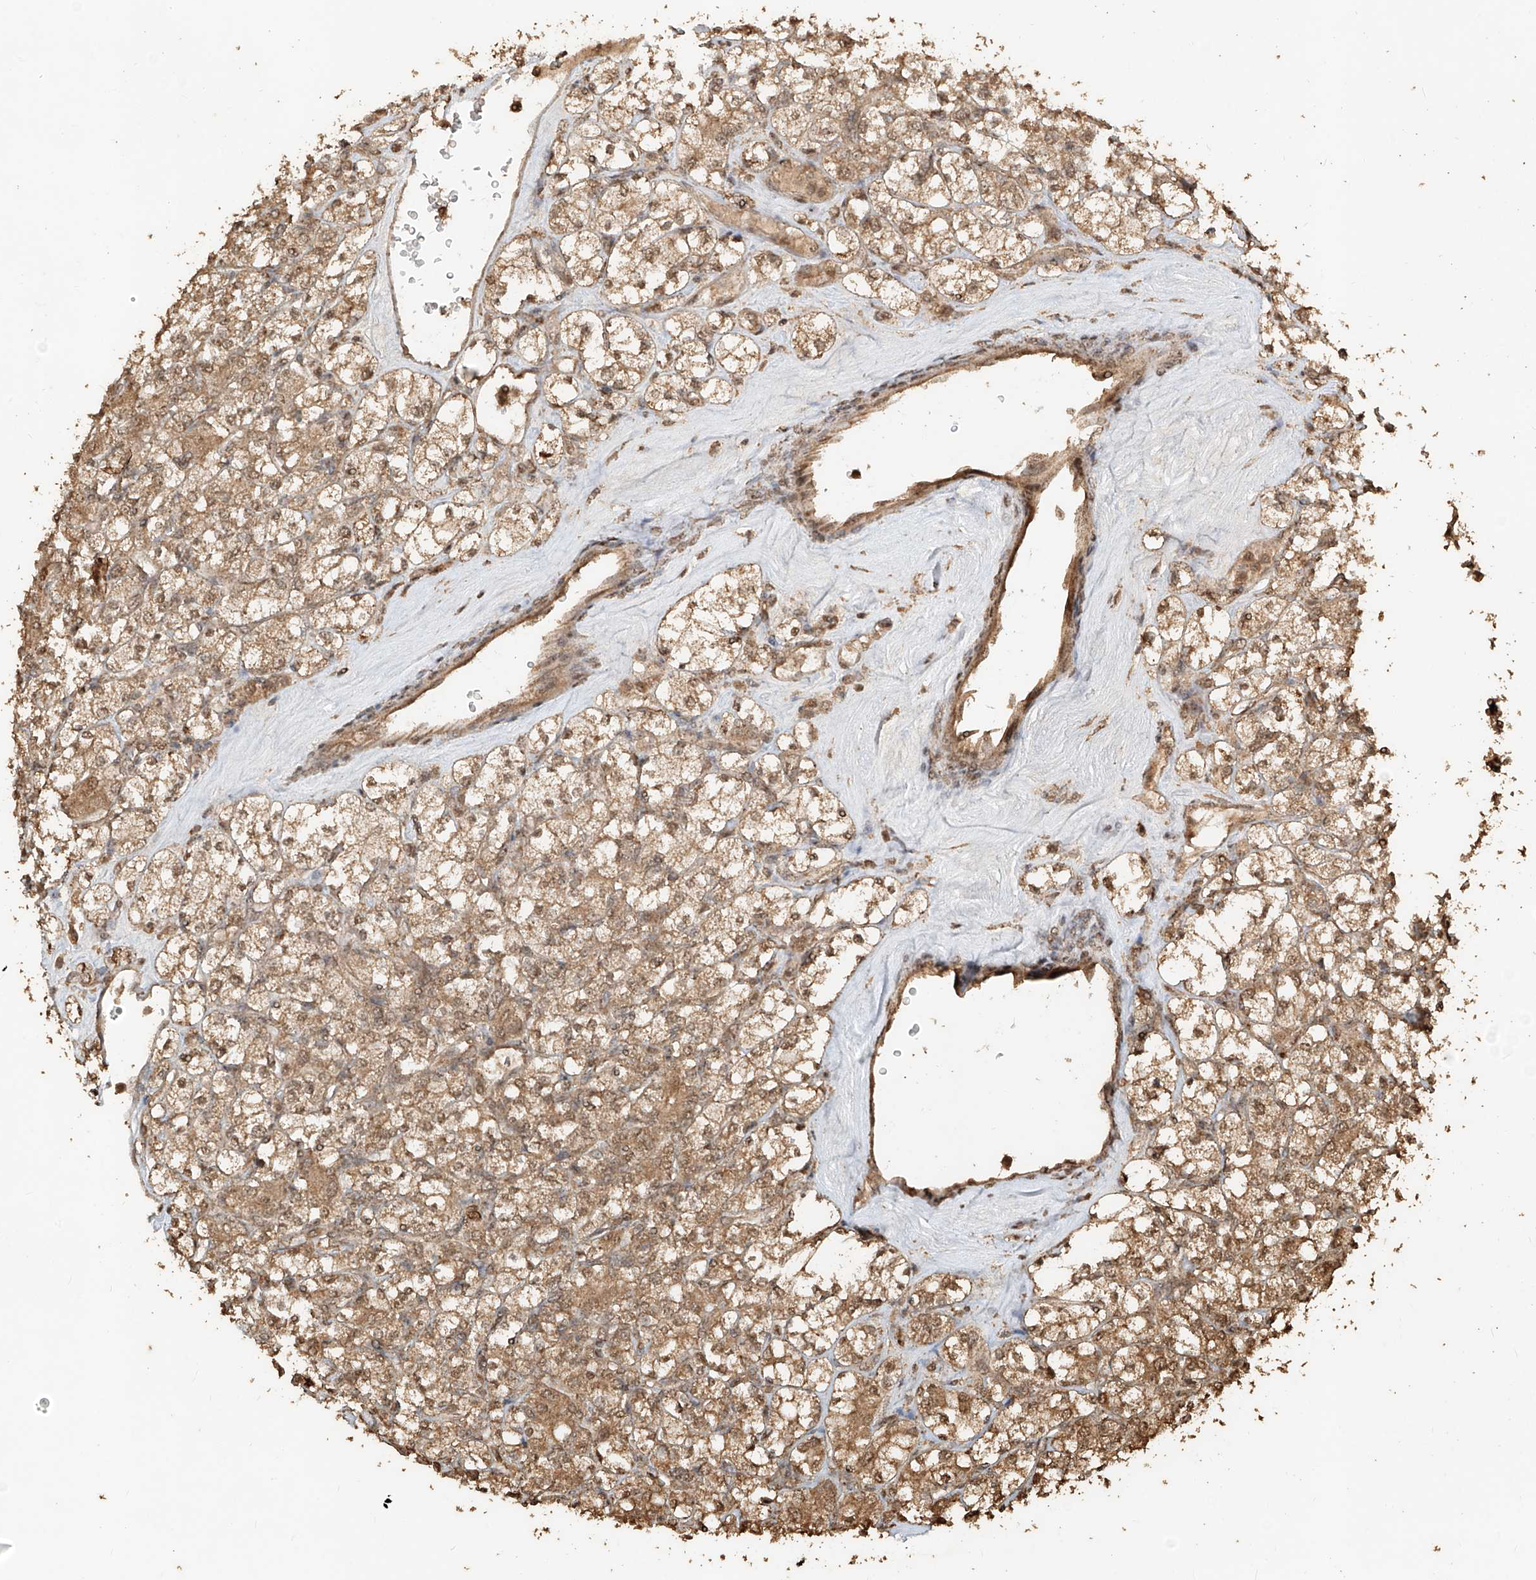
{"staining": {"intensity": "moderate", "quantity": ">75%", "location": "cytoplasmic/membranous,nuclear"}, "tissue": "renal cancer", "cell_type": "Tumor cells", "image_type": "cancer", "snomed": [{"axis": "morphology", "description": "Adenocarcinoma, NOS"}, {"axis": "topography", "description": "Kidney"}], "caption": "Protein expression analysis of renal cancer demonstrates moderate cytoplasmic/membranous and nuclear staining in about >75% of tumor cells.", "gene": "ZNF660", "patient": {"sex": "male", "age": 77}}